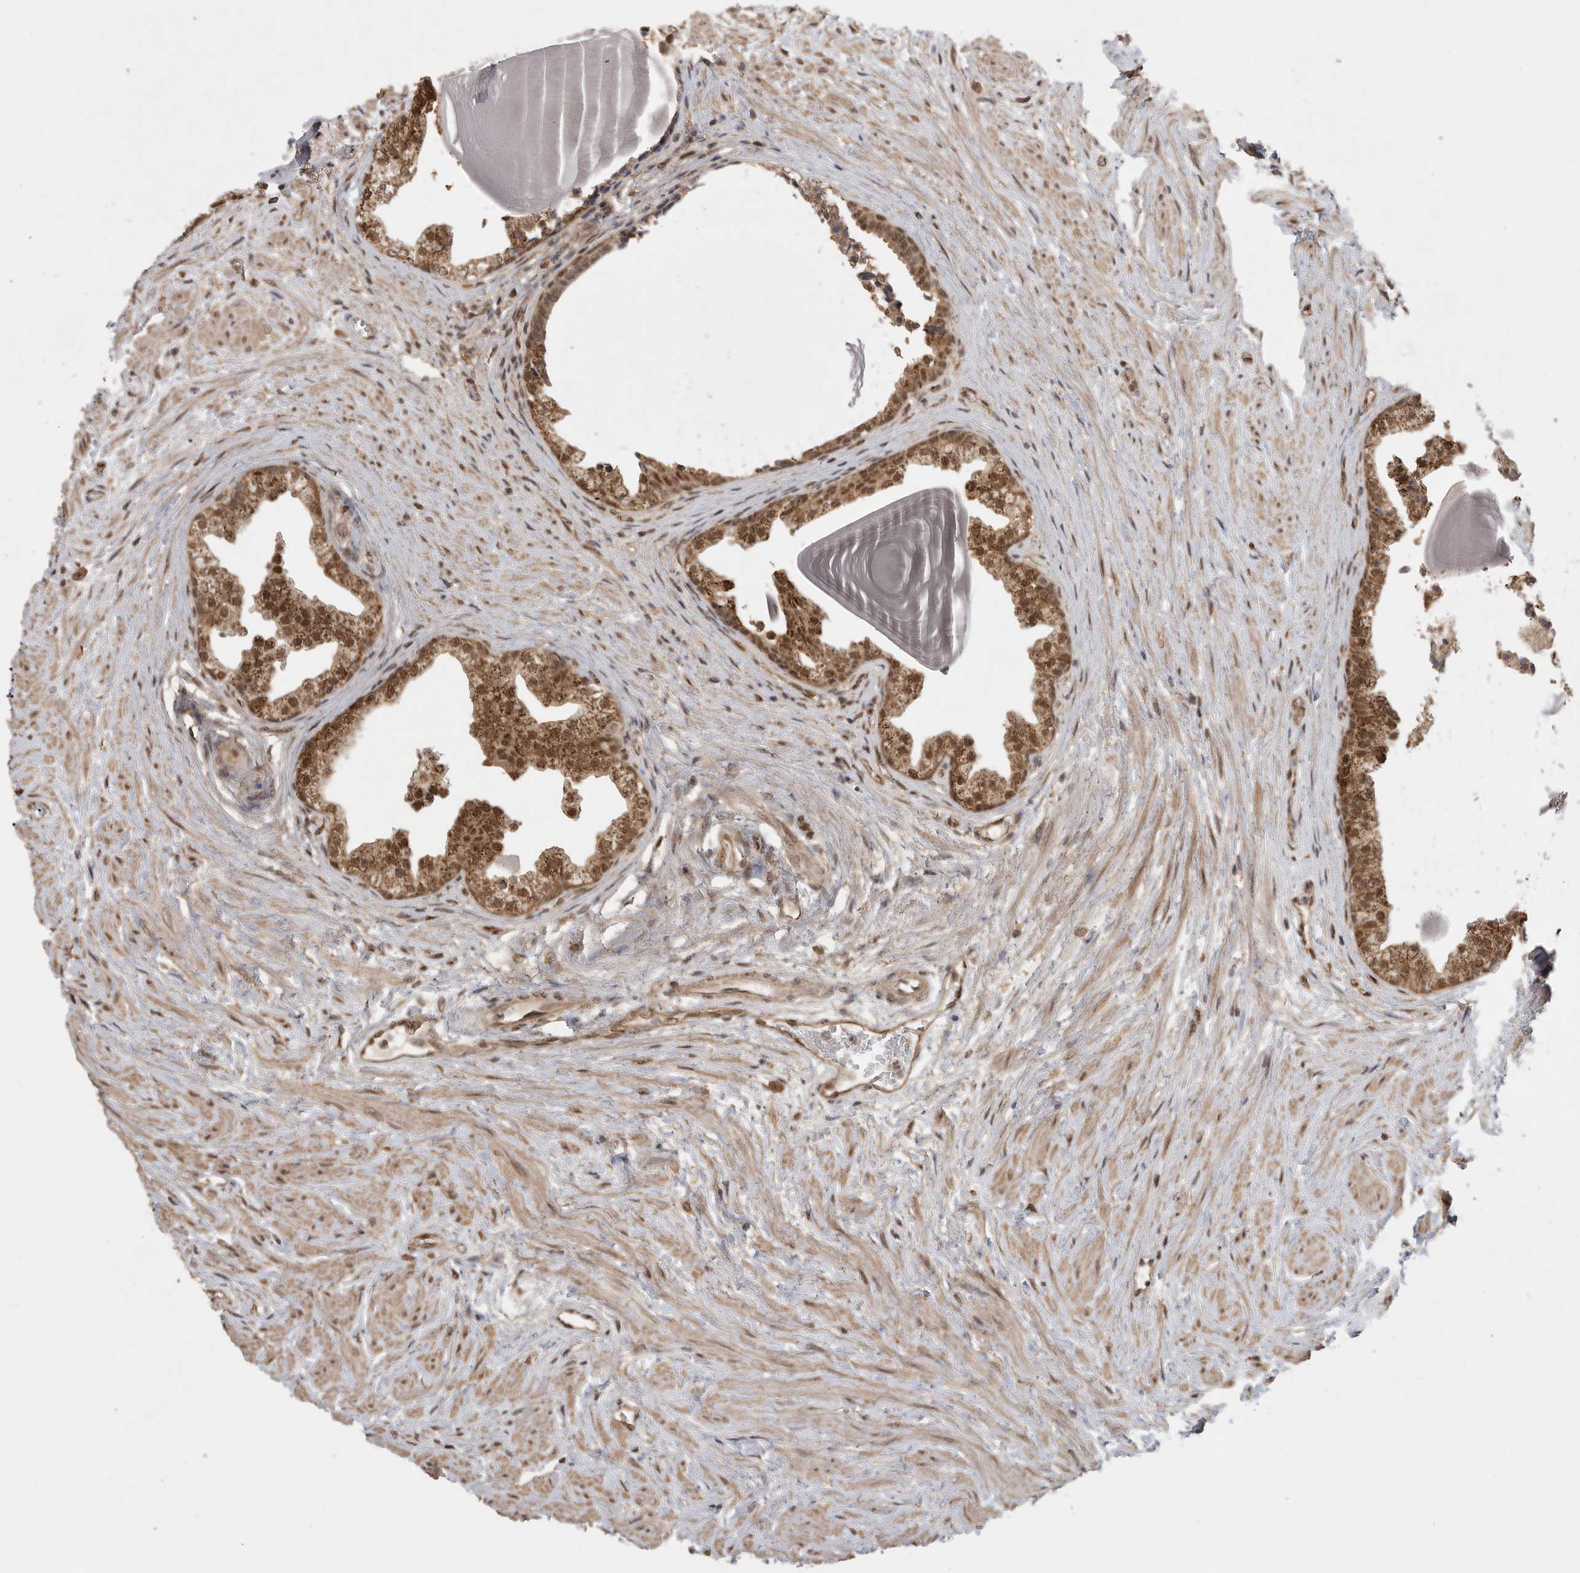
{"staining": {"intensity": "moderate", "quantity": ">75%", "location": "cytoplasmic/membranous,nuclear"}, "tissue": "prostate", "cell_type": "Glandular cells", "image_type": "normal", "snomed": [{"axis": "morphology", "description": "Normal tissue, NOS"}, {"axis": "topography", "description": "Prostate"}], "caption": "Immunohistochemistry of normal prostate shows medium levels of moderate cytoplasmic/membranous,nuclear expression in approximately >75% of glandular cells.", "gene": "DFFA", "patient": {"sex": "male", "age": 48}}